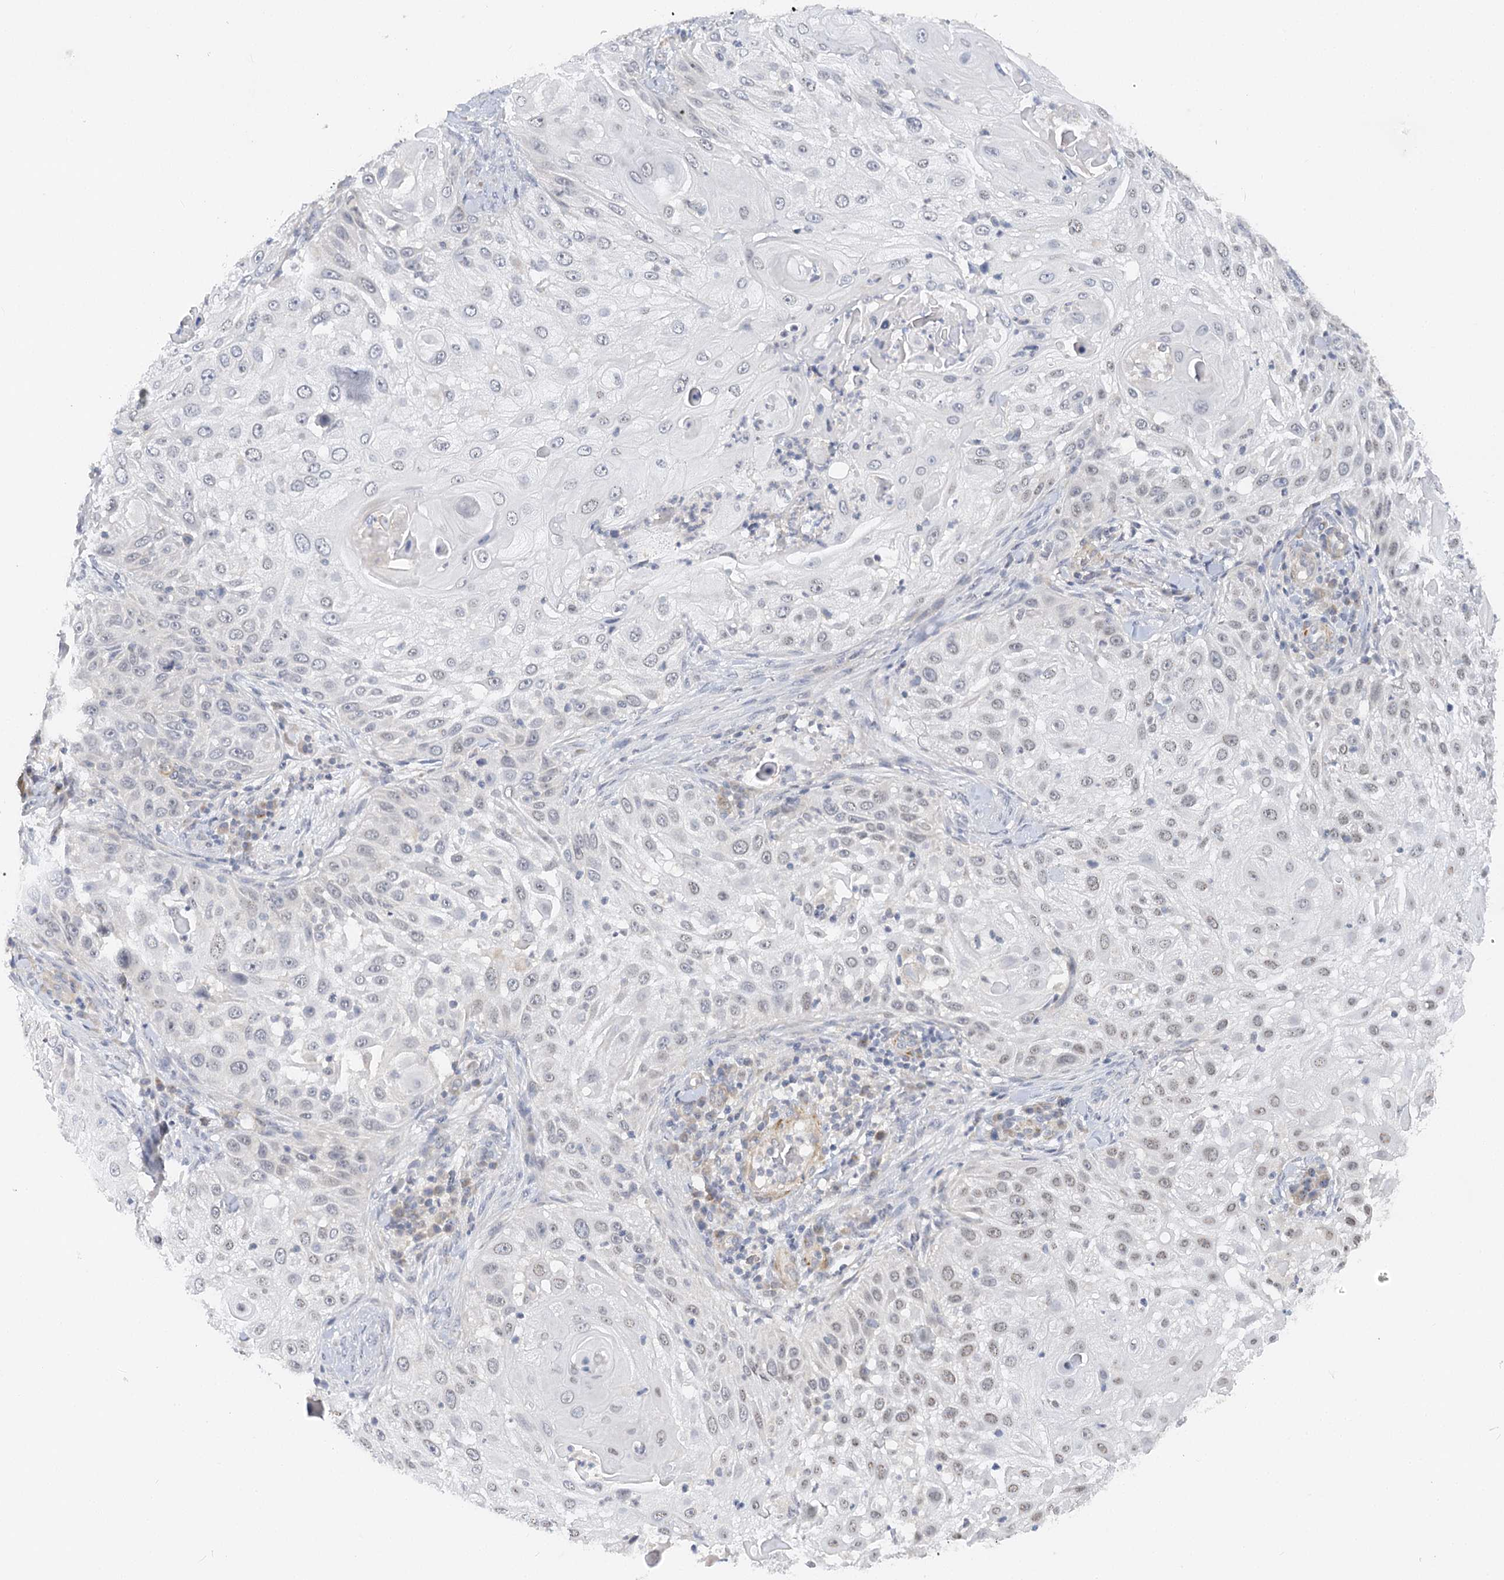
{"staining": {"intensity": "weak", "quantity": "<25%", "location": "nuclear"}, "tissue": "skin cancer", "cell_type": "Tumor cells", "image_type": "cancer", "snomed": [{"axis": "morphology", "description": "Squamous cell carcinoma, NOS"}, {"axis": "topography", "description": "Skin"}], "caption": "Tumor cells show no significant staining in skin squamous cell carcinoma.", "gene": "NELL2", "patient": {"sex": "female", "age": 44}}